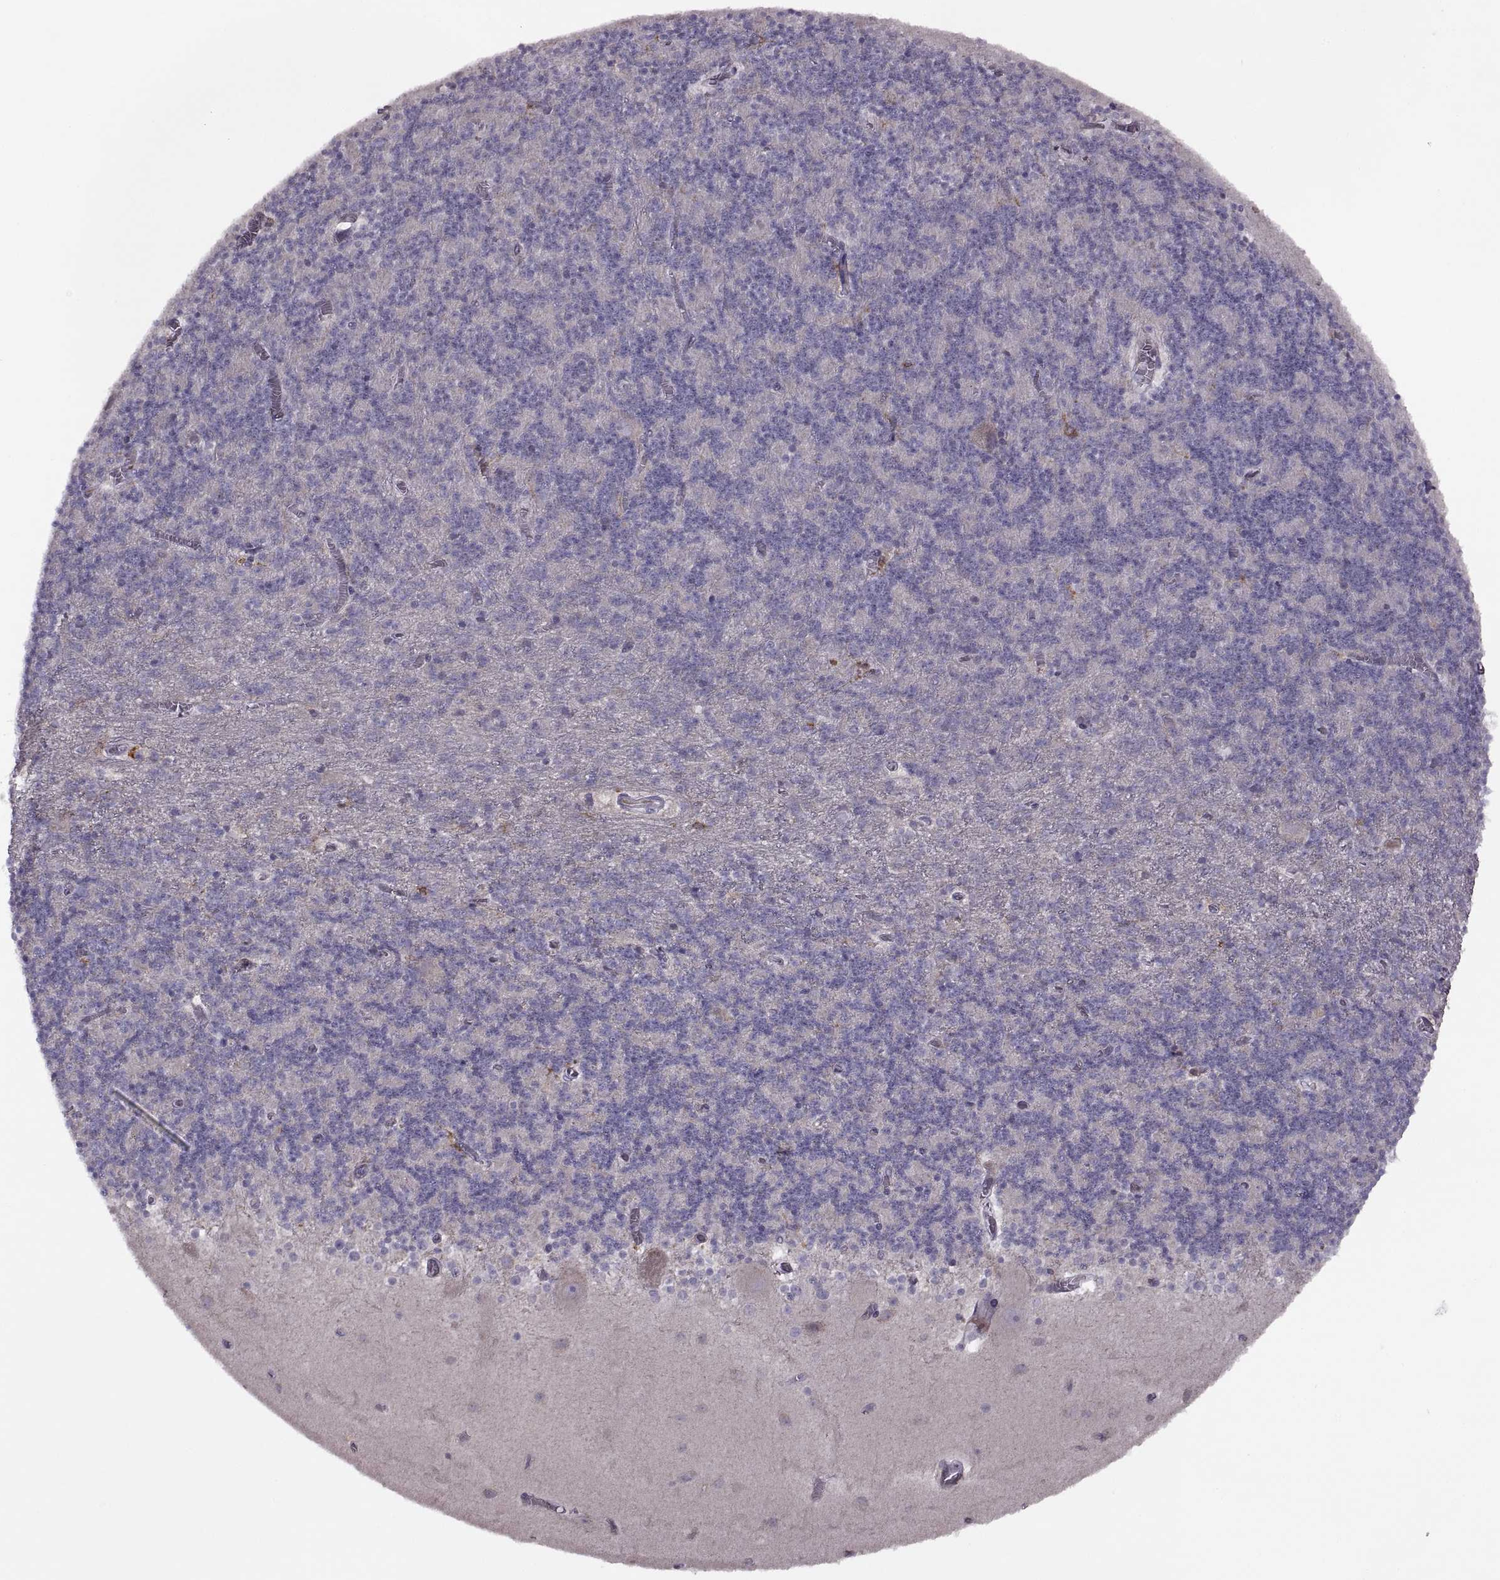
{"staining": {"intensity": "negative", "quantity": "none", "location": "none"}, "tissue": "cerebellum", "cell_type": "Cells in granular layer", "image_type": "normal", "snomed": [{"axis": "morphology", "description": "Normal tissue, NOS"}, {"axis": "topography", "description": "Cerebellum"}], "caption": "The IHC micrograph has no significant positivity in cells in granular layer of cerebellum.", "gene": "H2AP", "patient": {"sex": "male", "age": 70}}